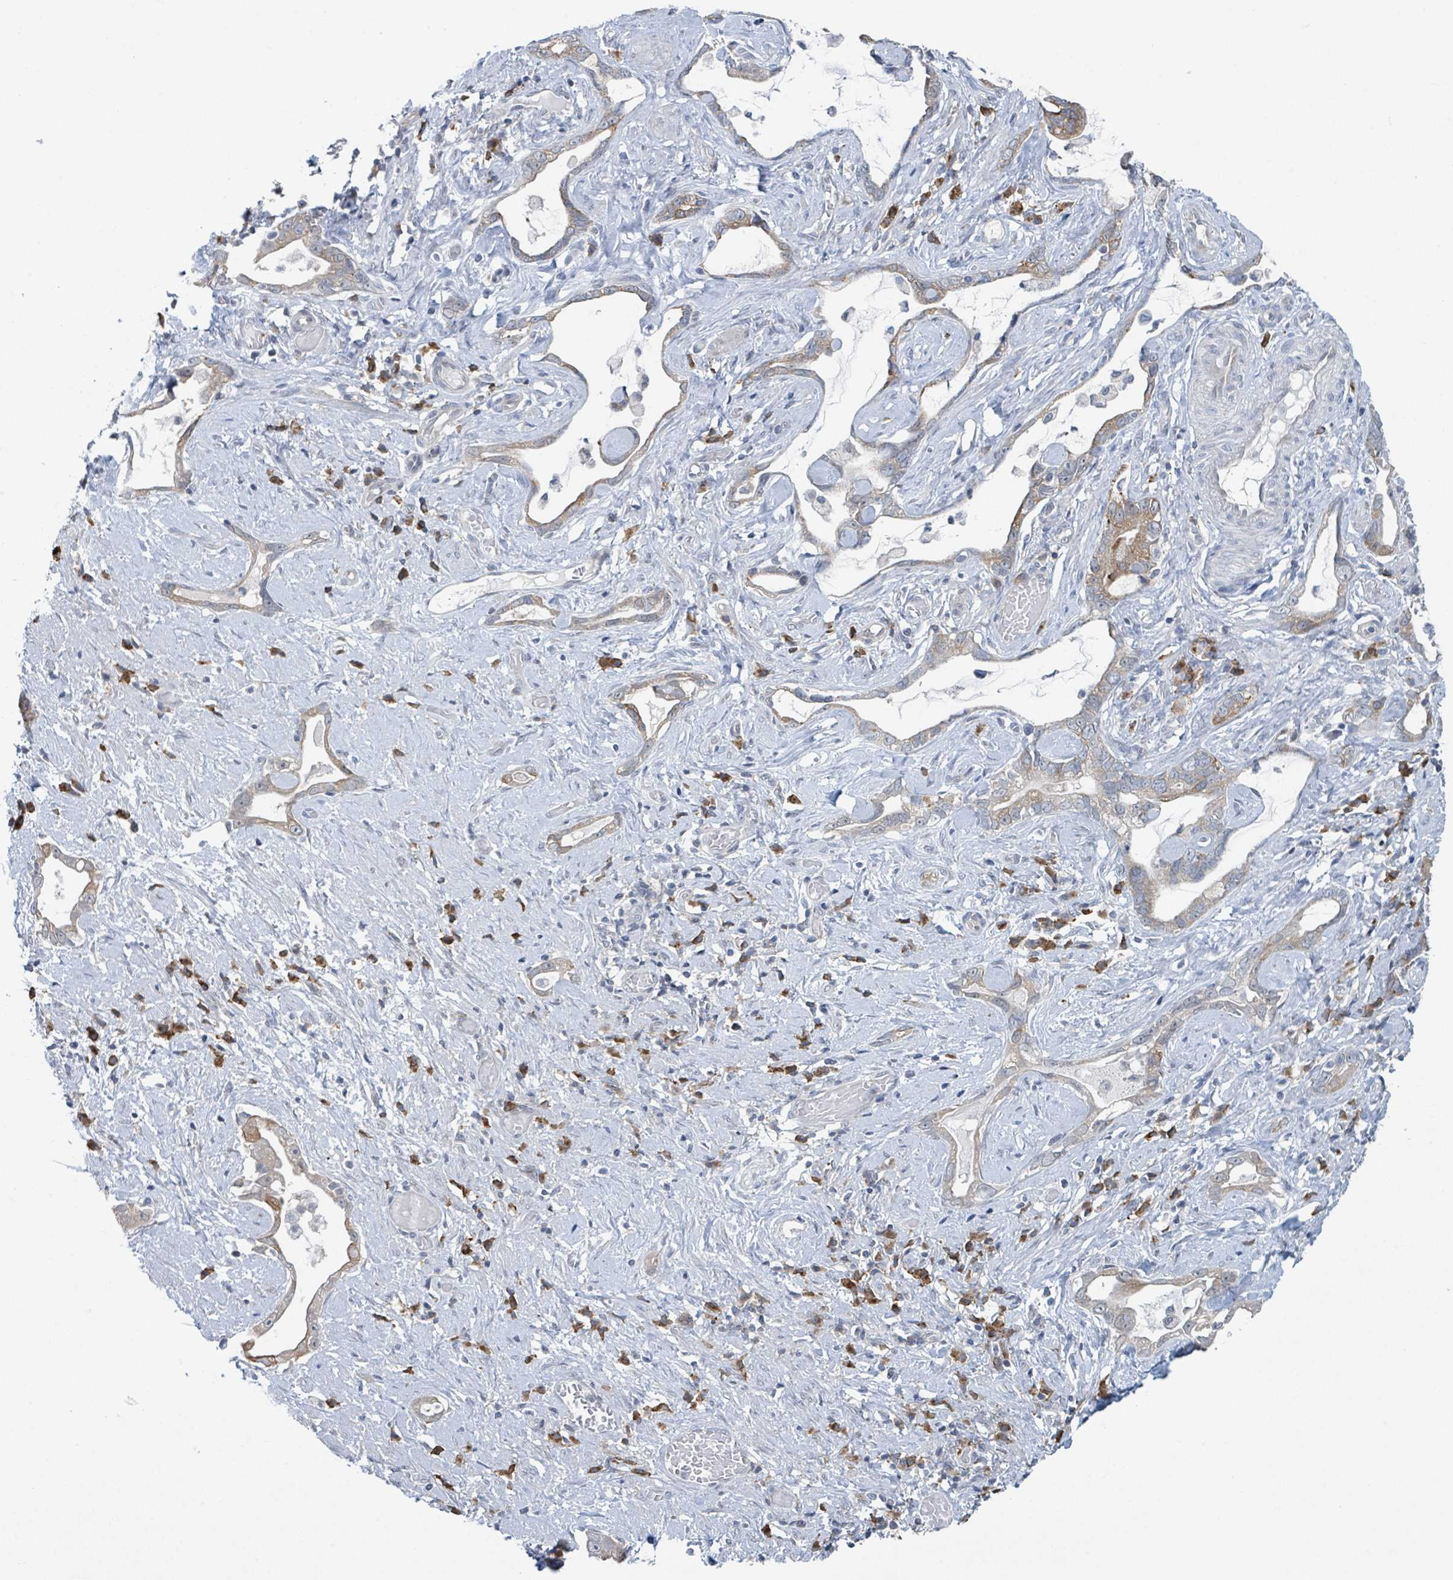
{"staining": {"intensity": "moderate", "quantity": "25%-75%", "location": "cytoplasmic/membranous"}, "tissue": "stomach cancer", "cell_type": "Tumor cells", "image_type": "cancer", "snomed": [{"axis": "morphology", "description": "Adenocarcinoma, NOS"}, {"axis": "topography", "description": "Stomach"}], "caption": "This is a histology image of immunohistochemistry (IHC) staining of stomach cancer, which shows moderate staining in the cytoplasmic/membranous of tumor cells.", "gene": "ANKRD55", "patient": {"sex": "male", "age": 55}}